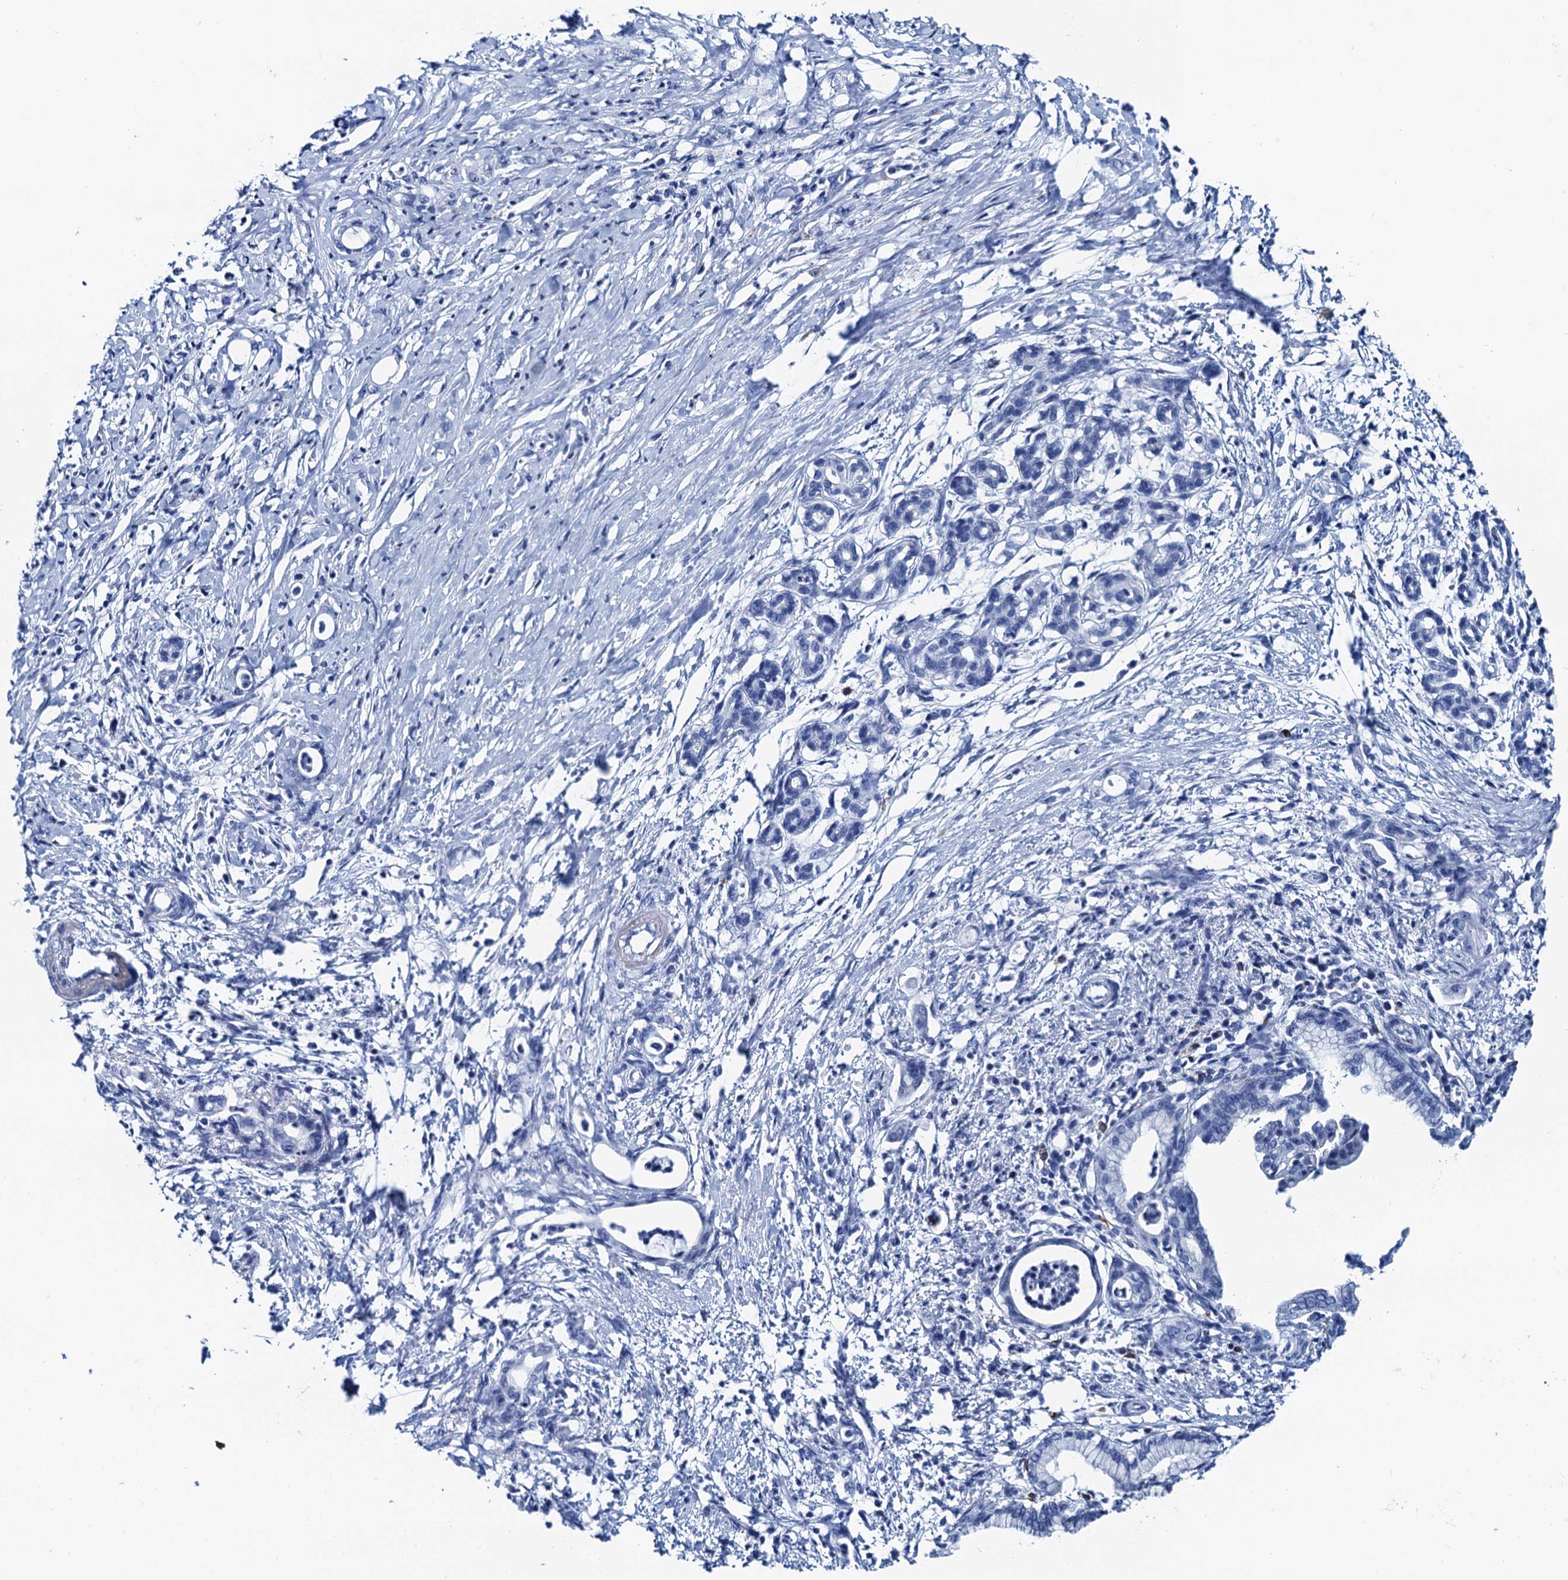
{"staining": {"intensity": "negative", "quantity": "none", "location": "none"}, "tissue": "pancreatic cancer", "cell_type": "Tumor cells", "image_type": "cancer", "snomed": [{"axis": "morphology", "description": "Adenocarcinoma, NOS"}, {"axis": "topography", "description": "Pancreas"}], "caption": "High power microscopy histopathology image of an immunohistochemistry (IHC) photomicrograph of adenocarcinoma (pancreatic), revealing no significant staining in tumor cells.", "gene": "NLRP10", "patient": {"sex": "female", "age": 55}}